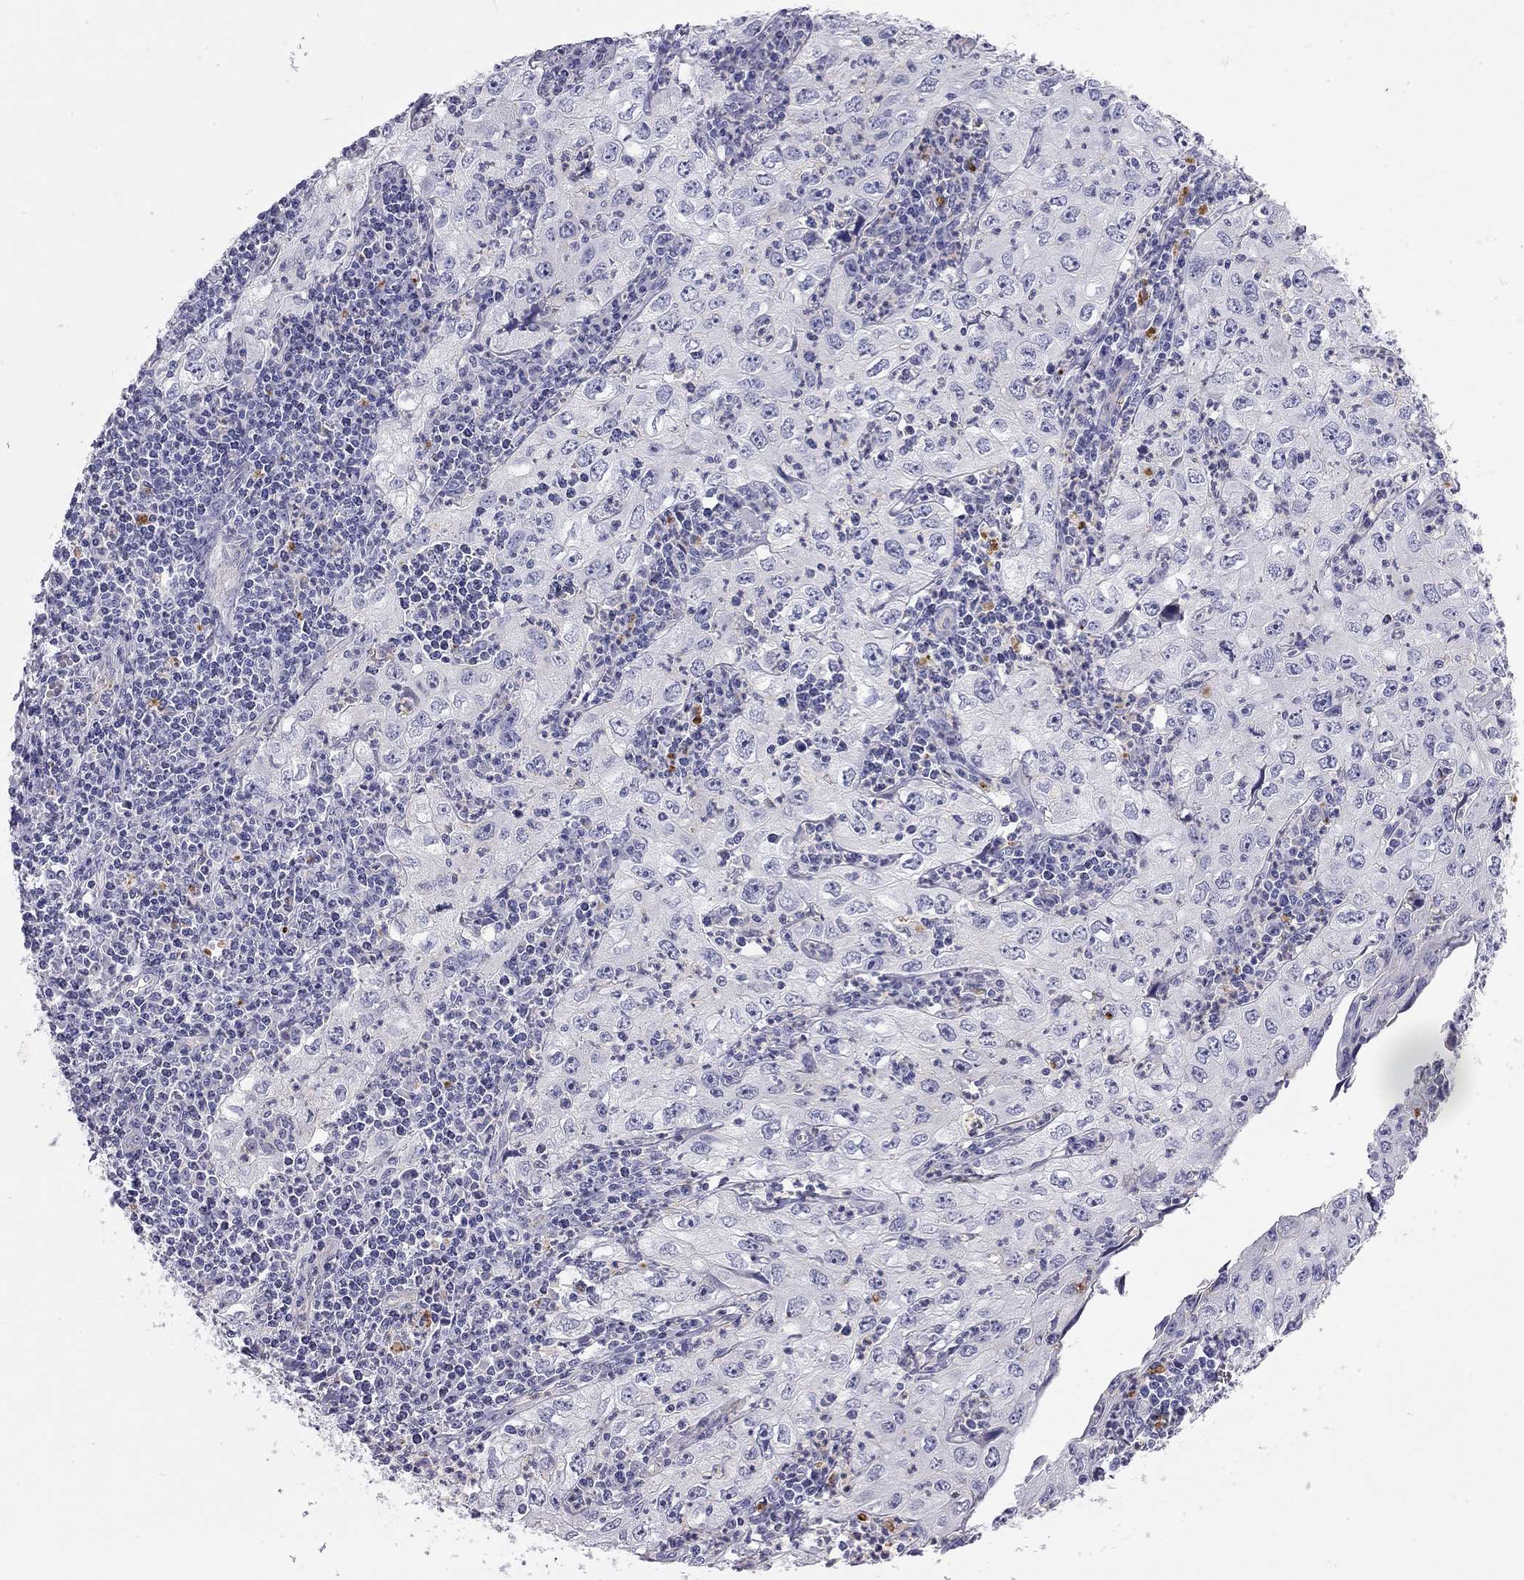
{"staining": {"intensity": "negative", "quantity": "none", "location": "none"}, "tissue": "cervical cancer", "cell_type": "Tumor cells", "image_type": "cancer", "snomed": [{"axis": "morphology", "description": "Squamous cell carcinoma, NOS"}, {"axis": "topography", "description": "Cervix"}], "caption": "Immunohistochemistry (IHC) micrograph of neoplastic tissue: human squamous cell carcinoma (cervical) stained with DAB (3,3'-diaminobenzidine) shows no significant protein expression in tumor cells.", "gene": "TDRD6", "patient": {"sex": "female", "age": 24}}